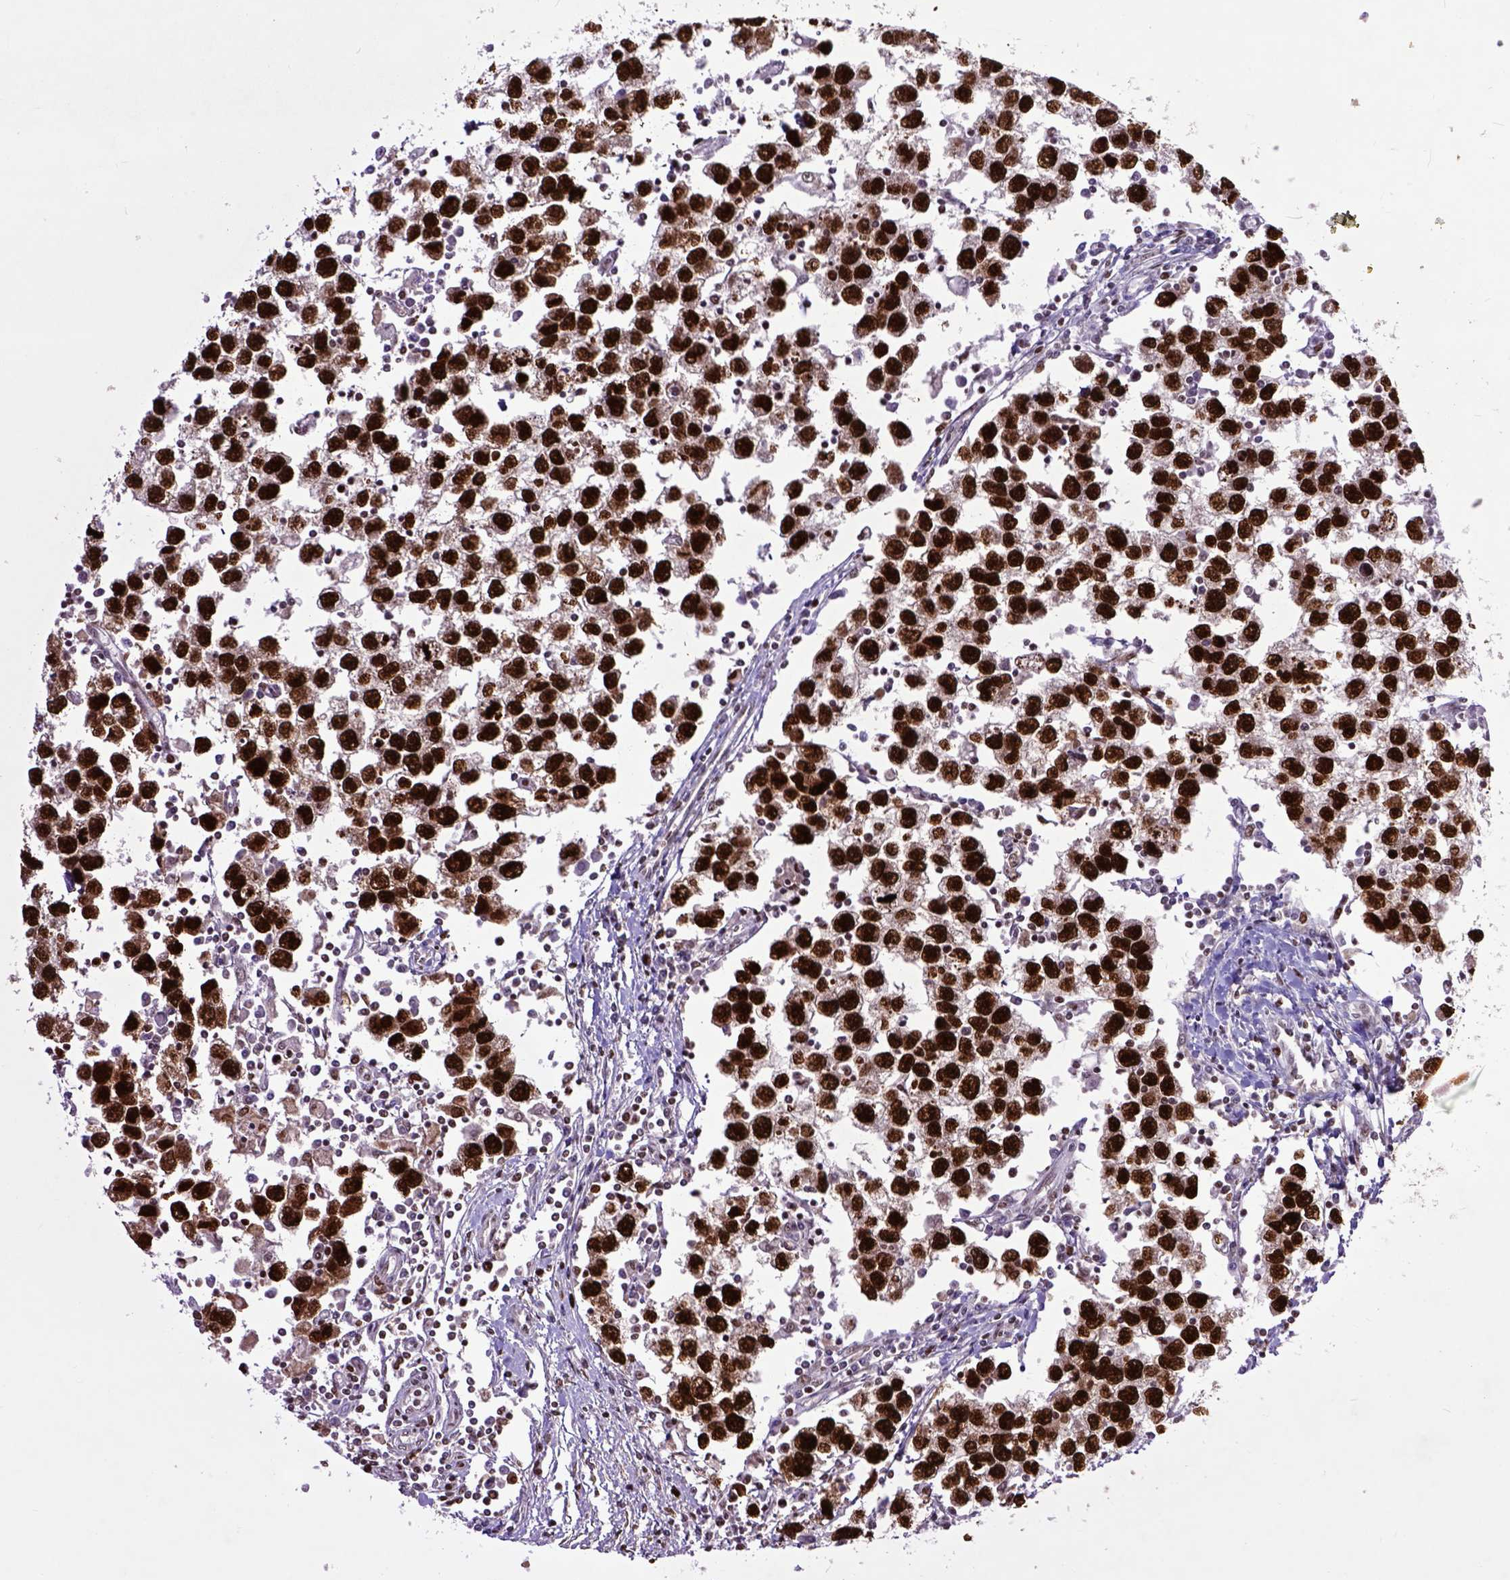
{"staining": {"intensity": "strong", "quantity": ">75%", "location": "nuclear"}, "tissue": "testis cancer", "cell_type": "Tumor cells", "image_type": "cancer", "snomed": [{"axis": "morphology", "description": "Seminoma, NOS"}, {"axis": "topography", "description": "Testis"}], "caption": "A high-resolution histopathology image shows immunohistochemistry (IHC) staining of testis seminoma, which displays strong nuclear expression in about >75% of tumor cells.", "gene": "RCC2", "patient": {"sex": "male", "age": 30}}